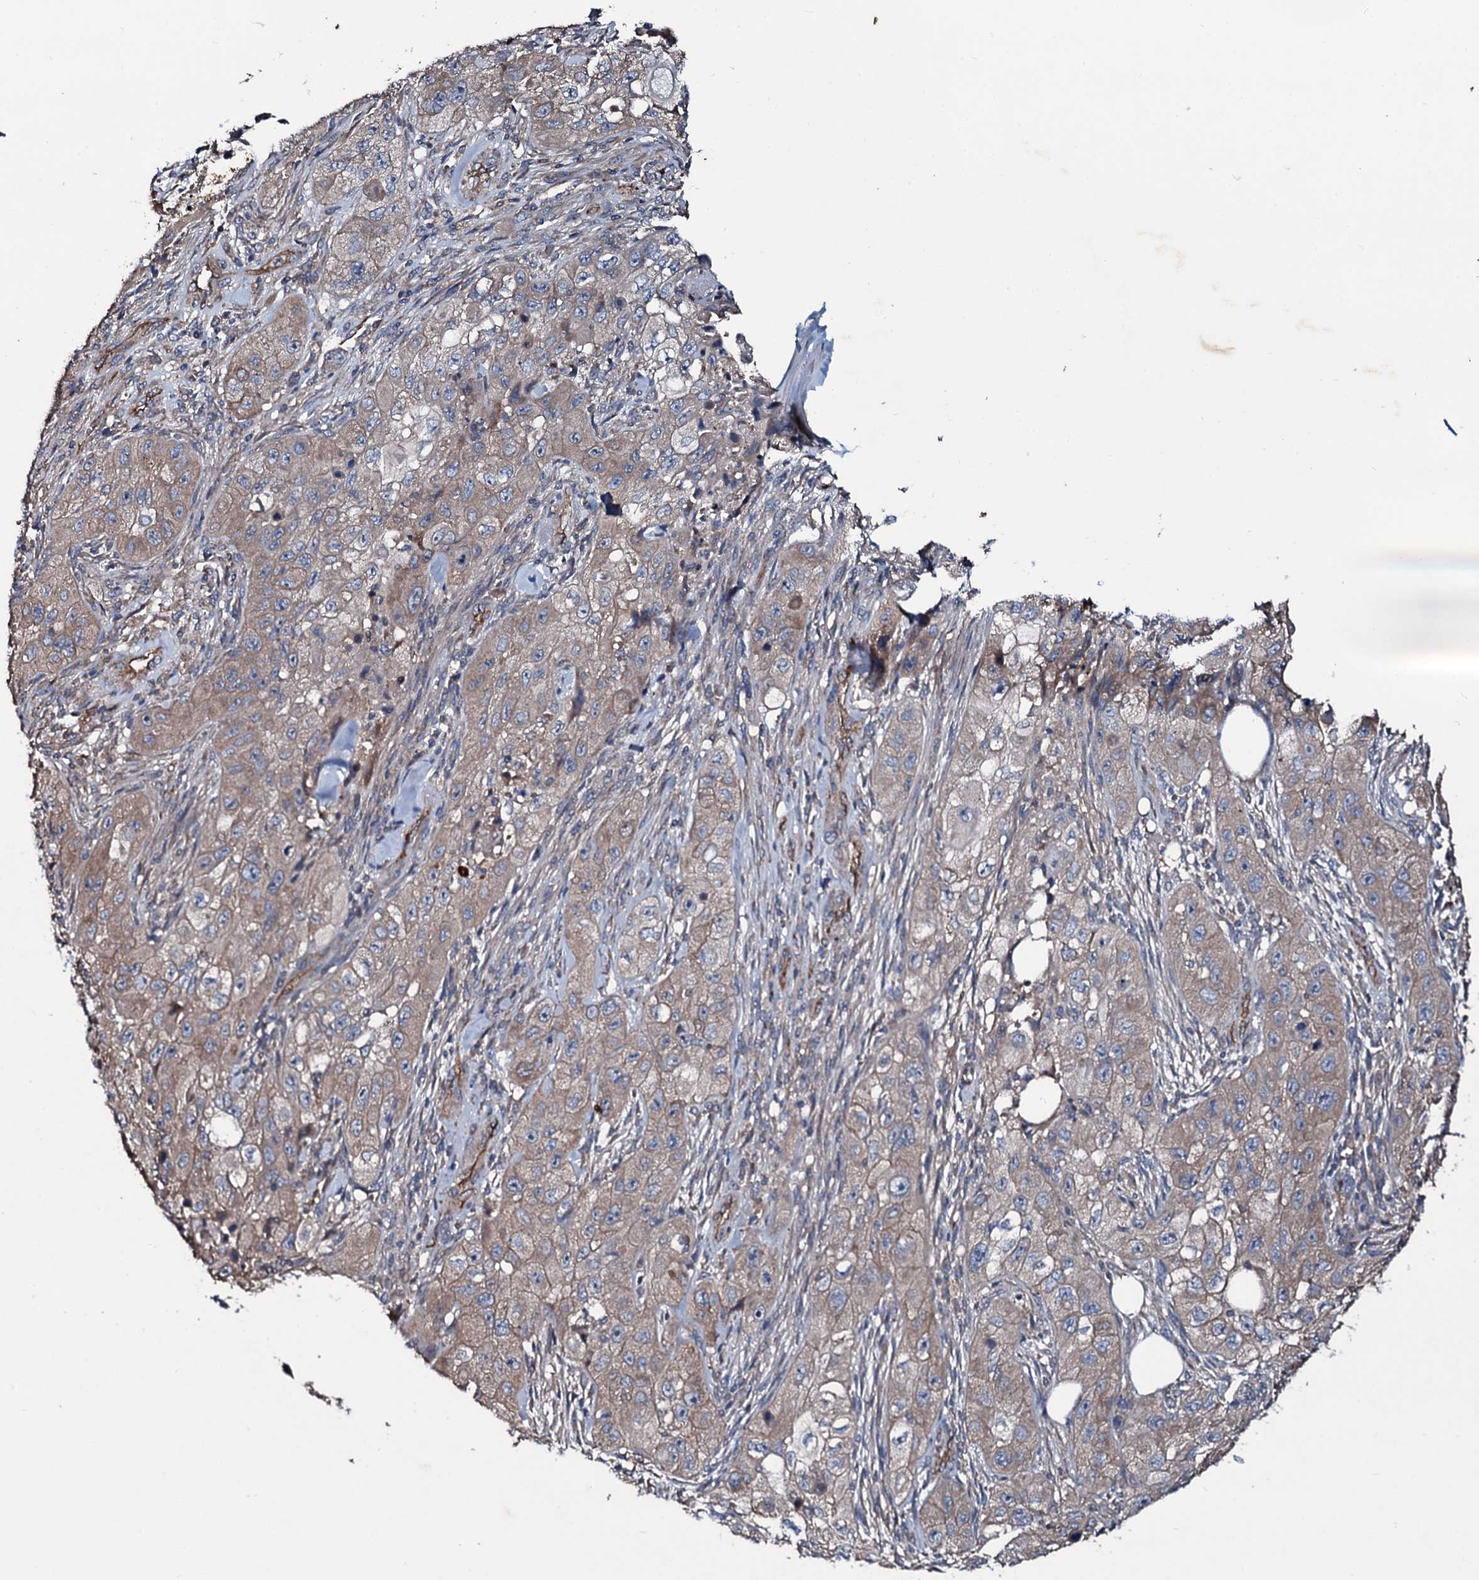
{"staining": {"intensity": "weak", "quantity": ">75%", "location": "cytoplasmic/membranous"}, "tissue": "skin cancer", "cell_type": "Tumor cells", "image_type": "cancer", "snomed": [{"axis": "morphology", "description": "Squamous cell carcinoma, NOS"}, {"axis": "topography", "description": "Skin"}, {"axis": "topography", "description": "Subcutis"}], "caption": "Human skin cancer (squamous cell carcinoma) stained for a protein (brown) reveals weak cytoplasmic/membranous positive expression in approximately >75% of tumor cells.", "gene": "DMAC2", "patient": {"sex": "male", "age": 73}}